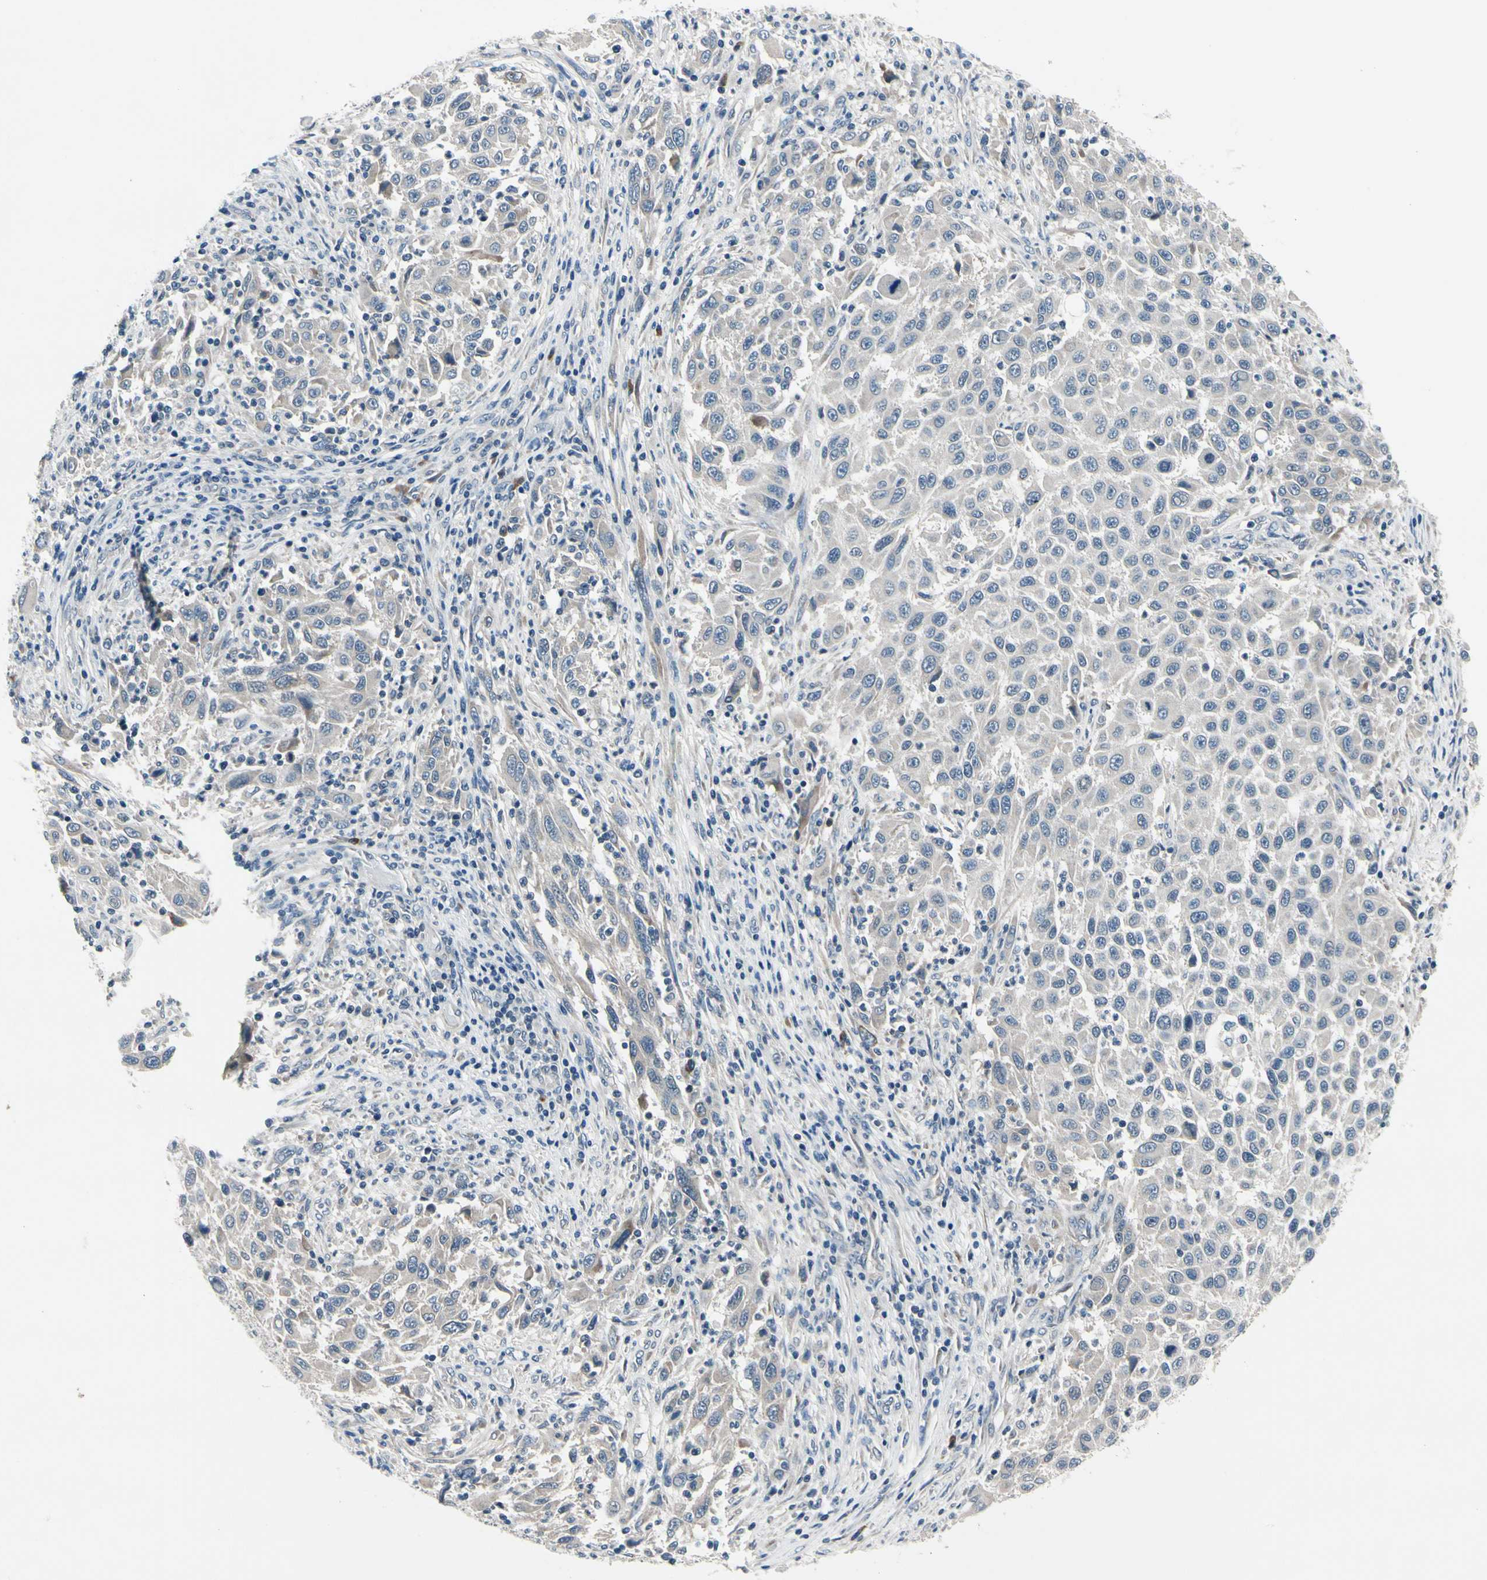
{"staining": {"intensity": "weak", "quantity": "<25%", "location": "cytoplasmic/membranous"}, "tissue": "melanoma", "cell_type": "Tumor cells", "image_type": "cancer", "snomed": [{"axis": "morphology", "description": "Malignant melanoma, Metastatic site"}, {"axis": "topography", "description": "Lymph node"}], "caption": "Immunohistochemistry photomicrograph of neoplastic tissue: human malignant melanoma (metastatic site) stained with DAB (3,3'-diaminobenzidine) exhibits no significant protein positivity in tumor cells.", "gene": "SELENOK", "patient": {"sex": "male", "age": 61}}